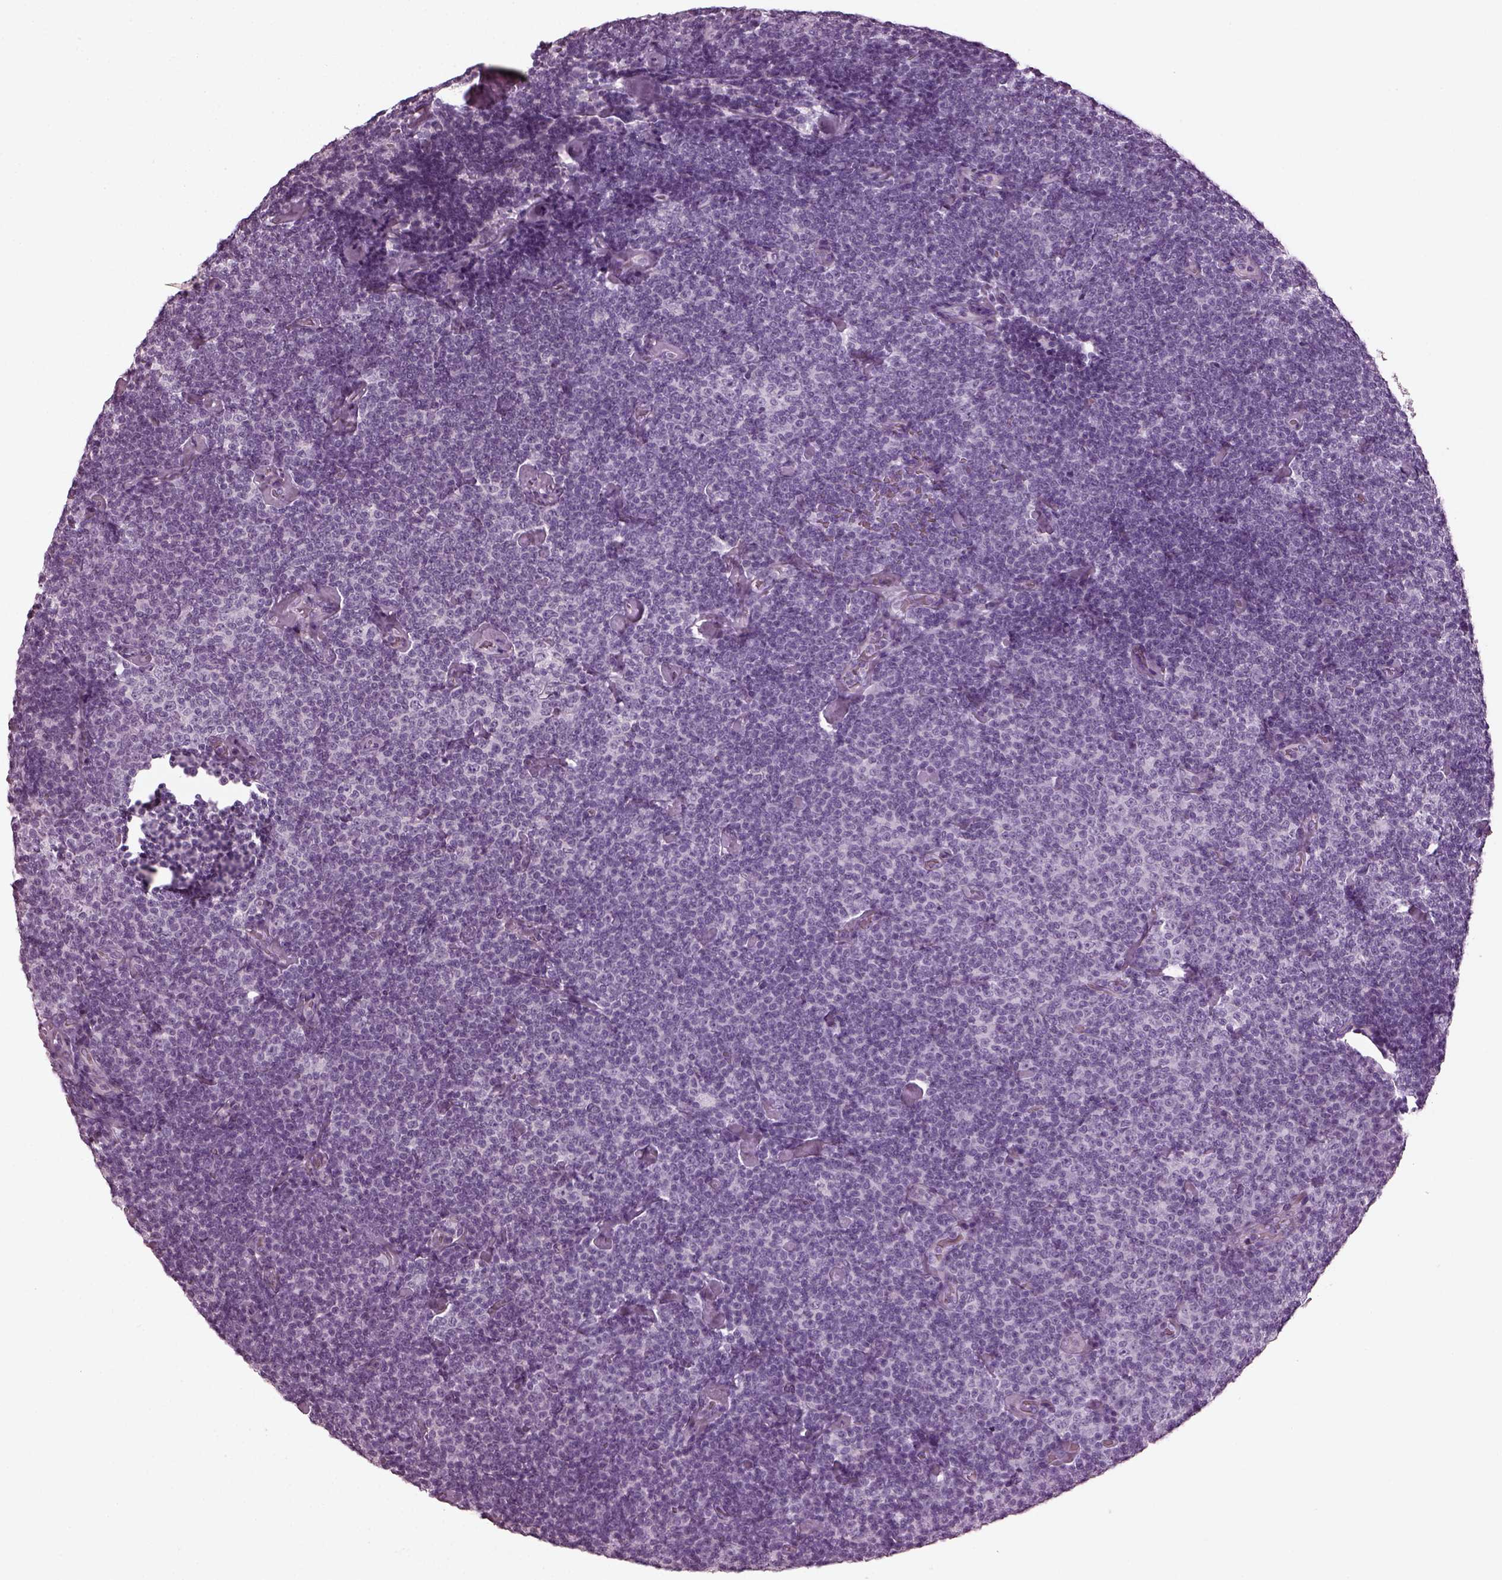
{"staining": {"intensity": "negative", "quantity": "none", "location": "none"}, "tissue": "lymphoma", "cell_type": "Tumor cells", "image_type": "cancer", "snomed": [{"axis": "morphology", "description": "Malignant lymphoma, non-Hodgkin's type, Low grade"}, {"axis": "topography", "description": "Lymph node"}], "caption": "Lymphoma stained for a protein using immunohistochemistry demonstrates no positivity tumor cells.", "gene": "PDC", "patient": {"sex": "male", "age": 81}}